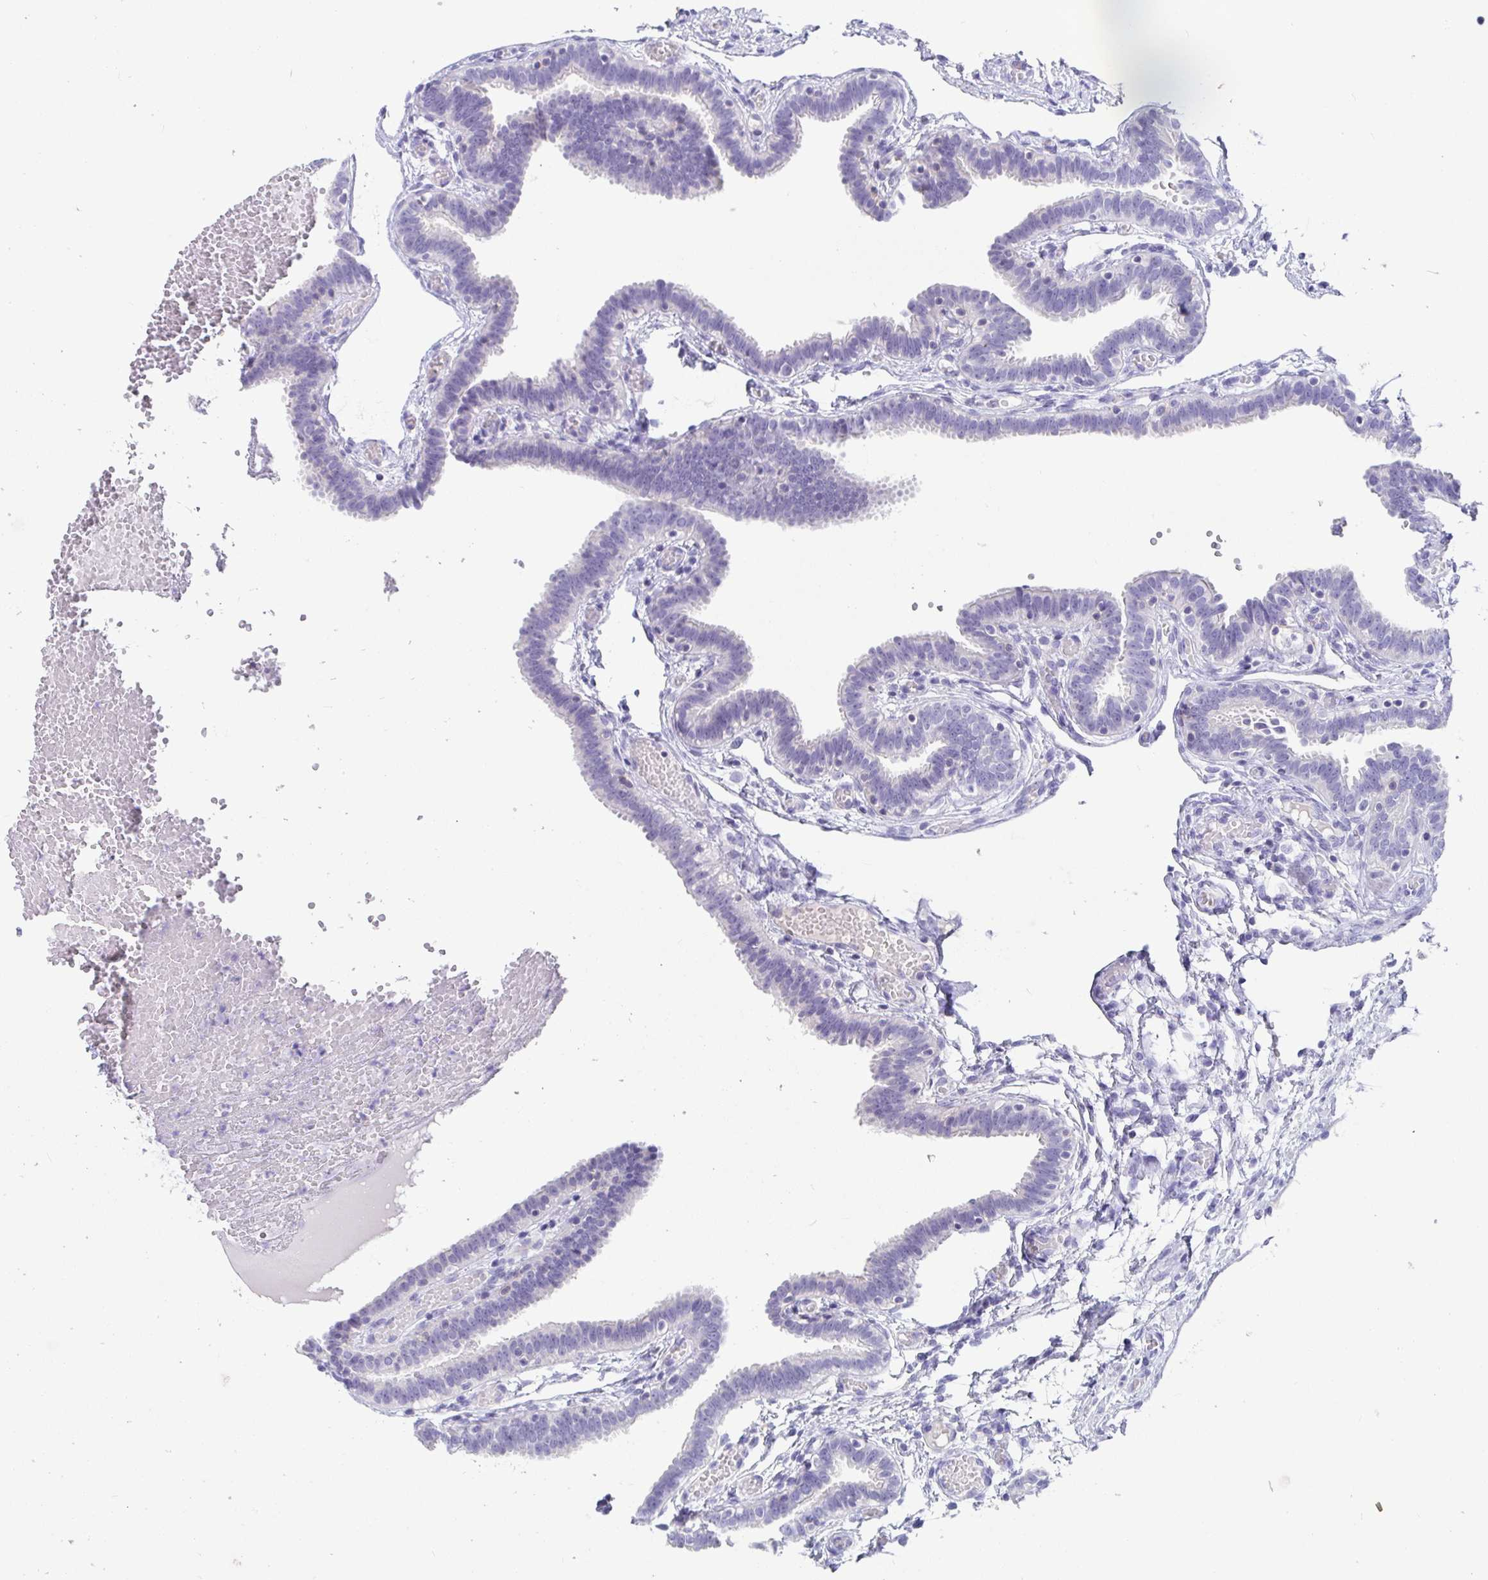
{"staining": {"intensity": "negative", "quantity": "none", "location": "none"}, "tissue": "fallopian tube", "cell_type": "Glandular cells", "image_type": "normal", "snomed": [{"axis": "morphology", "description": "Normal tissue, NOS"}, {"axis": "topography", "description": "Fallopian tube"}], "caption": "This photomicrograph is of unremarkable fallopian tube stained with immunohistochemistry to label a protein in brown with the nuclei are counter-stained blue. There is no staining in glandular cells. (Brightfield microscopy of DAB immunohistochemistry (IHC) at high magnification).", "gene": "PLA2G1B", "patient": {"sex": "female", "age": 37}}